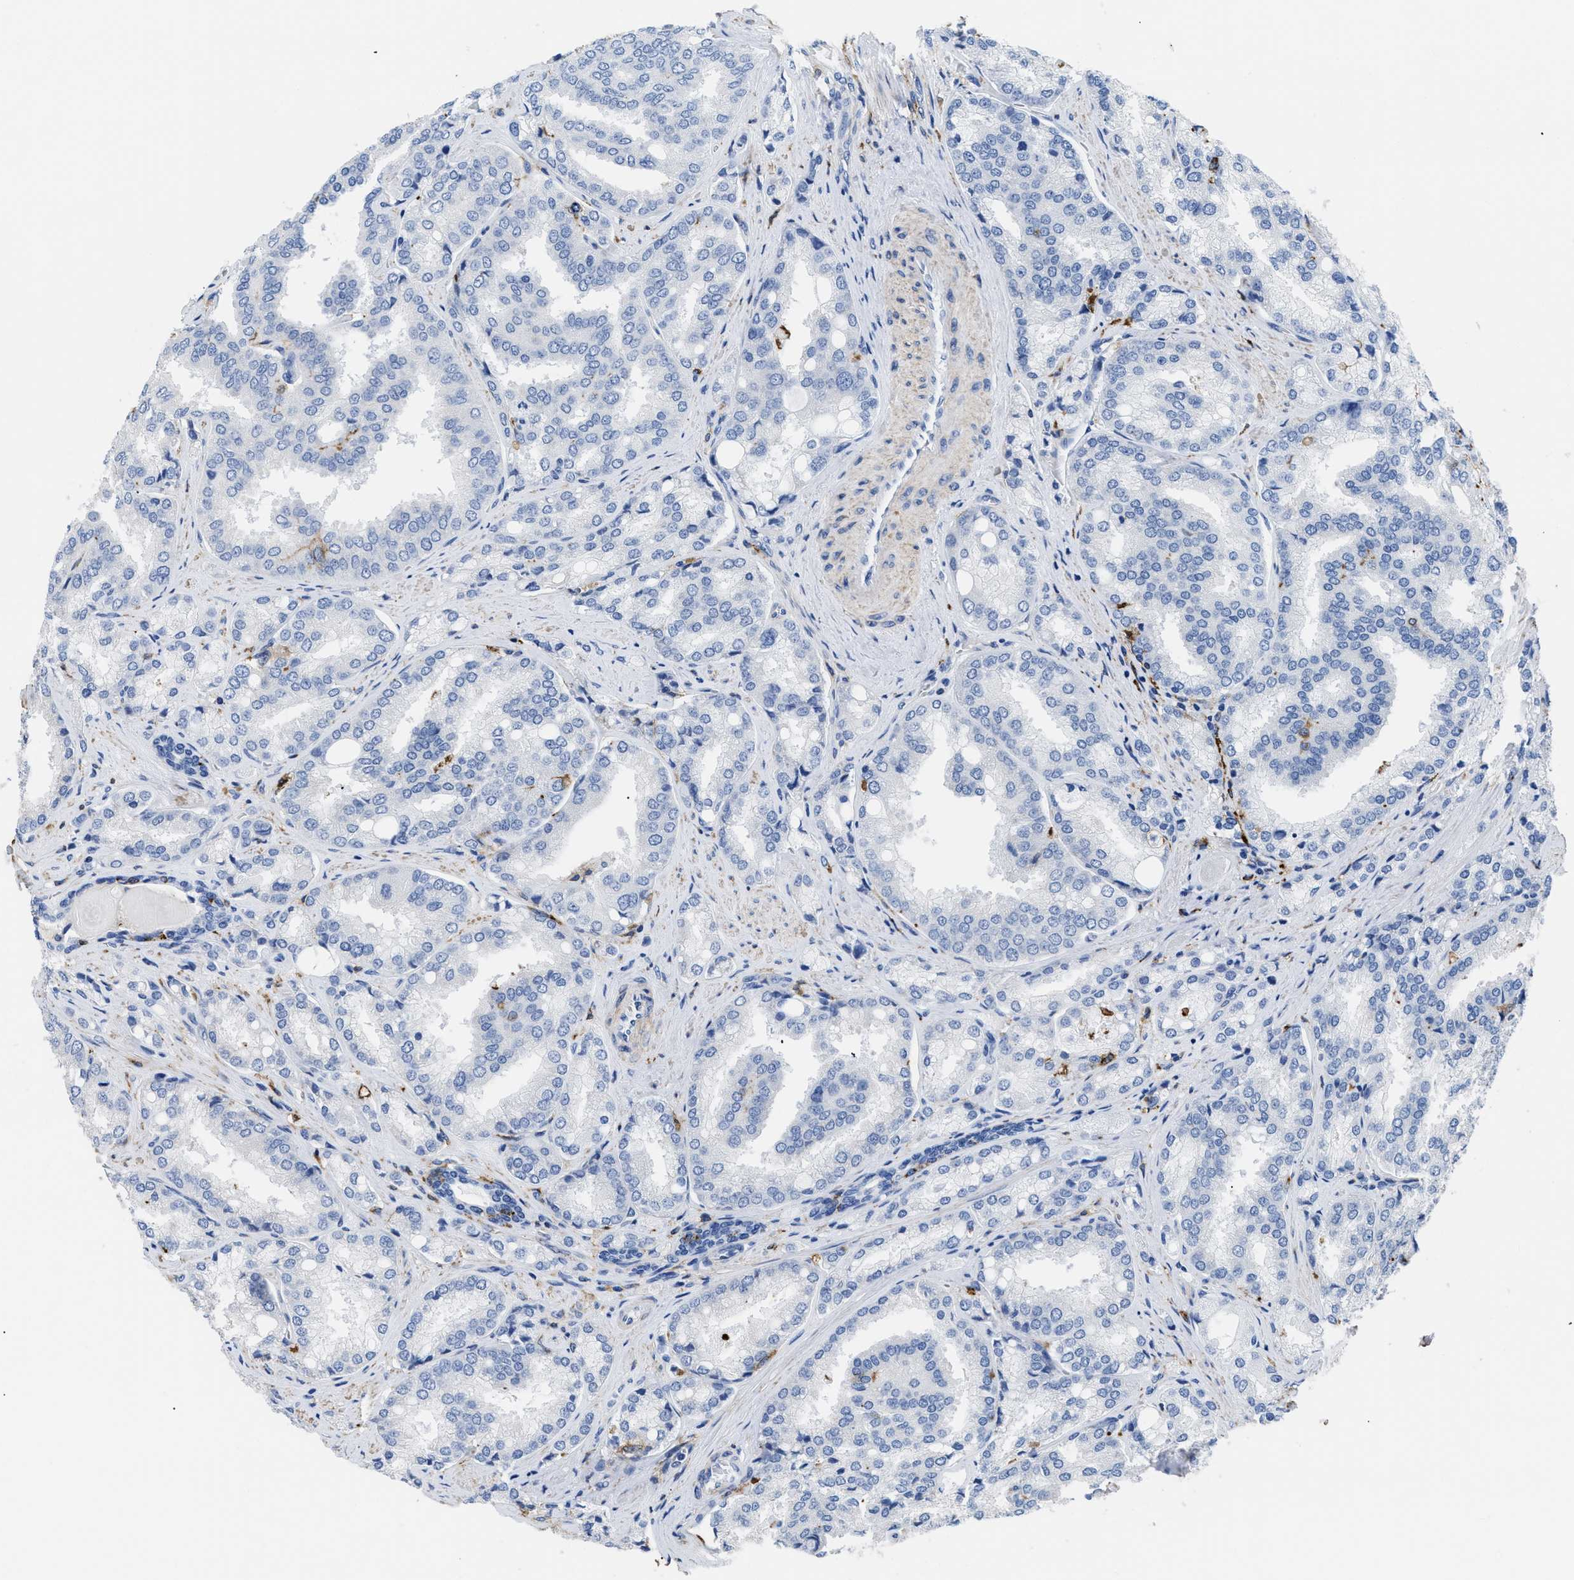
{"staining": {"intensity": "negative", "quantity": "none", "location": "none"}, "tissue": "prostate cancer", "cell_type": "Tumor cells", "image_type": "cancer", "snomed": [{"axis": "morphology", "description": "Adenocarcinoma, High grade"}, {"axis": "topography", "description": "Prostate"}], "caption": "This is a image of immunohistochemistry staining of prostate adenocarcinoma (high-grade), which shows no expression in tumor cells. The staining was performed using DAB (3,3'-diaminobenzidine) to visualize the protein expression in brown, while the nuclei were stained in blue with hematoxylin (Magnification: 20x).", "gene": "HLA-DPA1", "patient": {"sex": "male", "age": 50}}